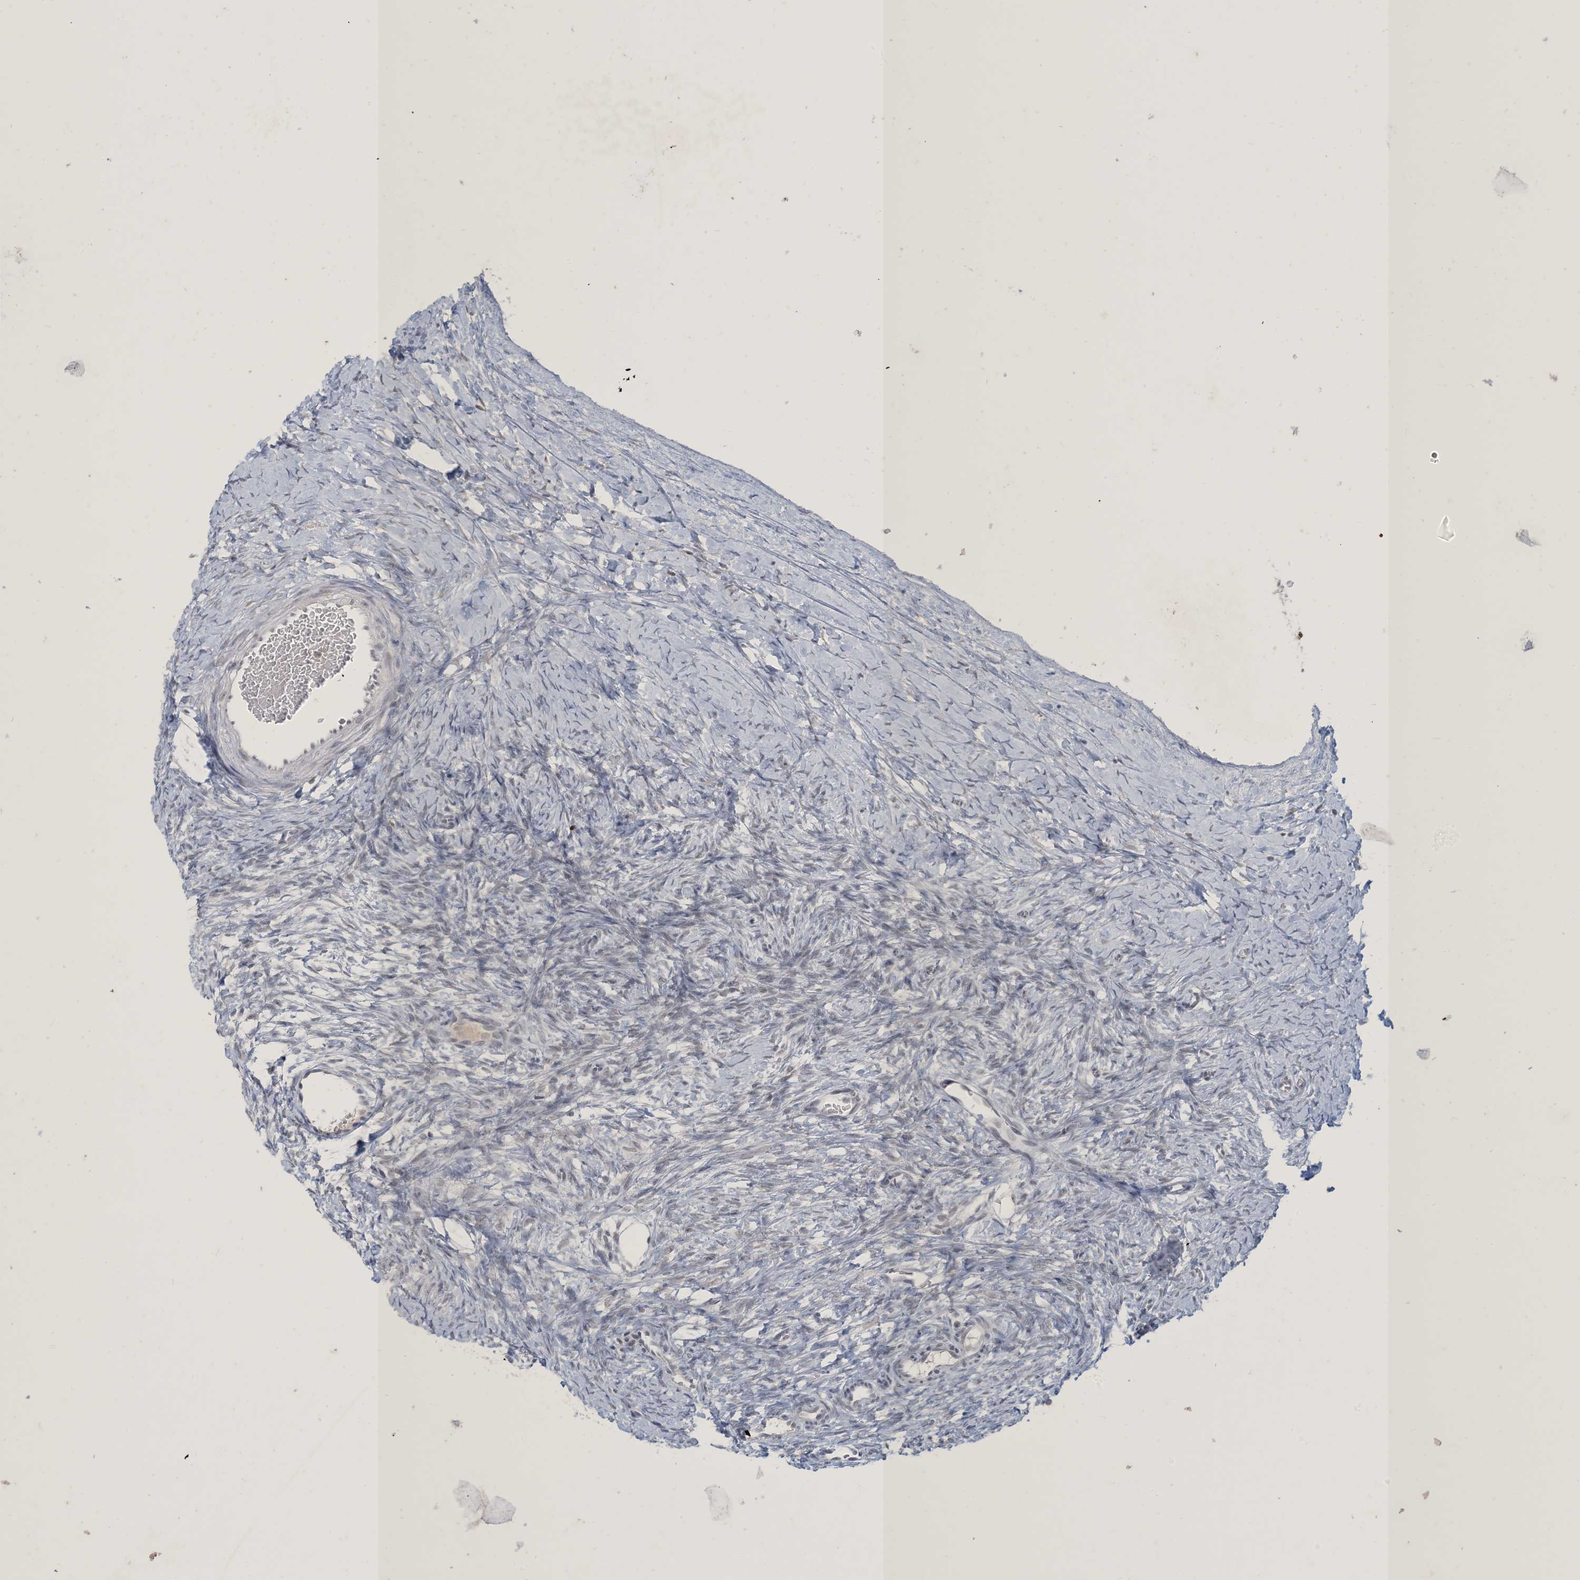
{"staining": {"intensity": "negative", "quantity": "none", "location": "none"}, "tissue": "ovary", "cell_type": "Ovarian stroma cells", "image_type": "normal", "snomed": [{"axis": "morphology", "description": "Normal tissue, NOS"}, {"axis": "morphology", "description": "Developmental malformation"}, {"axis": "topography", "description": "Ovary"}], "caption": "A high-resolution image shows immunohistochemistry (IHC) staining of unremarkable ovary, which reveals no significant staining in ovarian stroma cells. The staining was performed using DAB (3,3'-diaminobenzidine) to visualize the protein expression in brown, while the nuclei were stained in blue with hematoxylin (Magnification: 20x).", "gene": "ZNF674", "patient": {"sex": "female", "age": 39}}